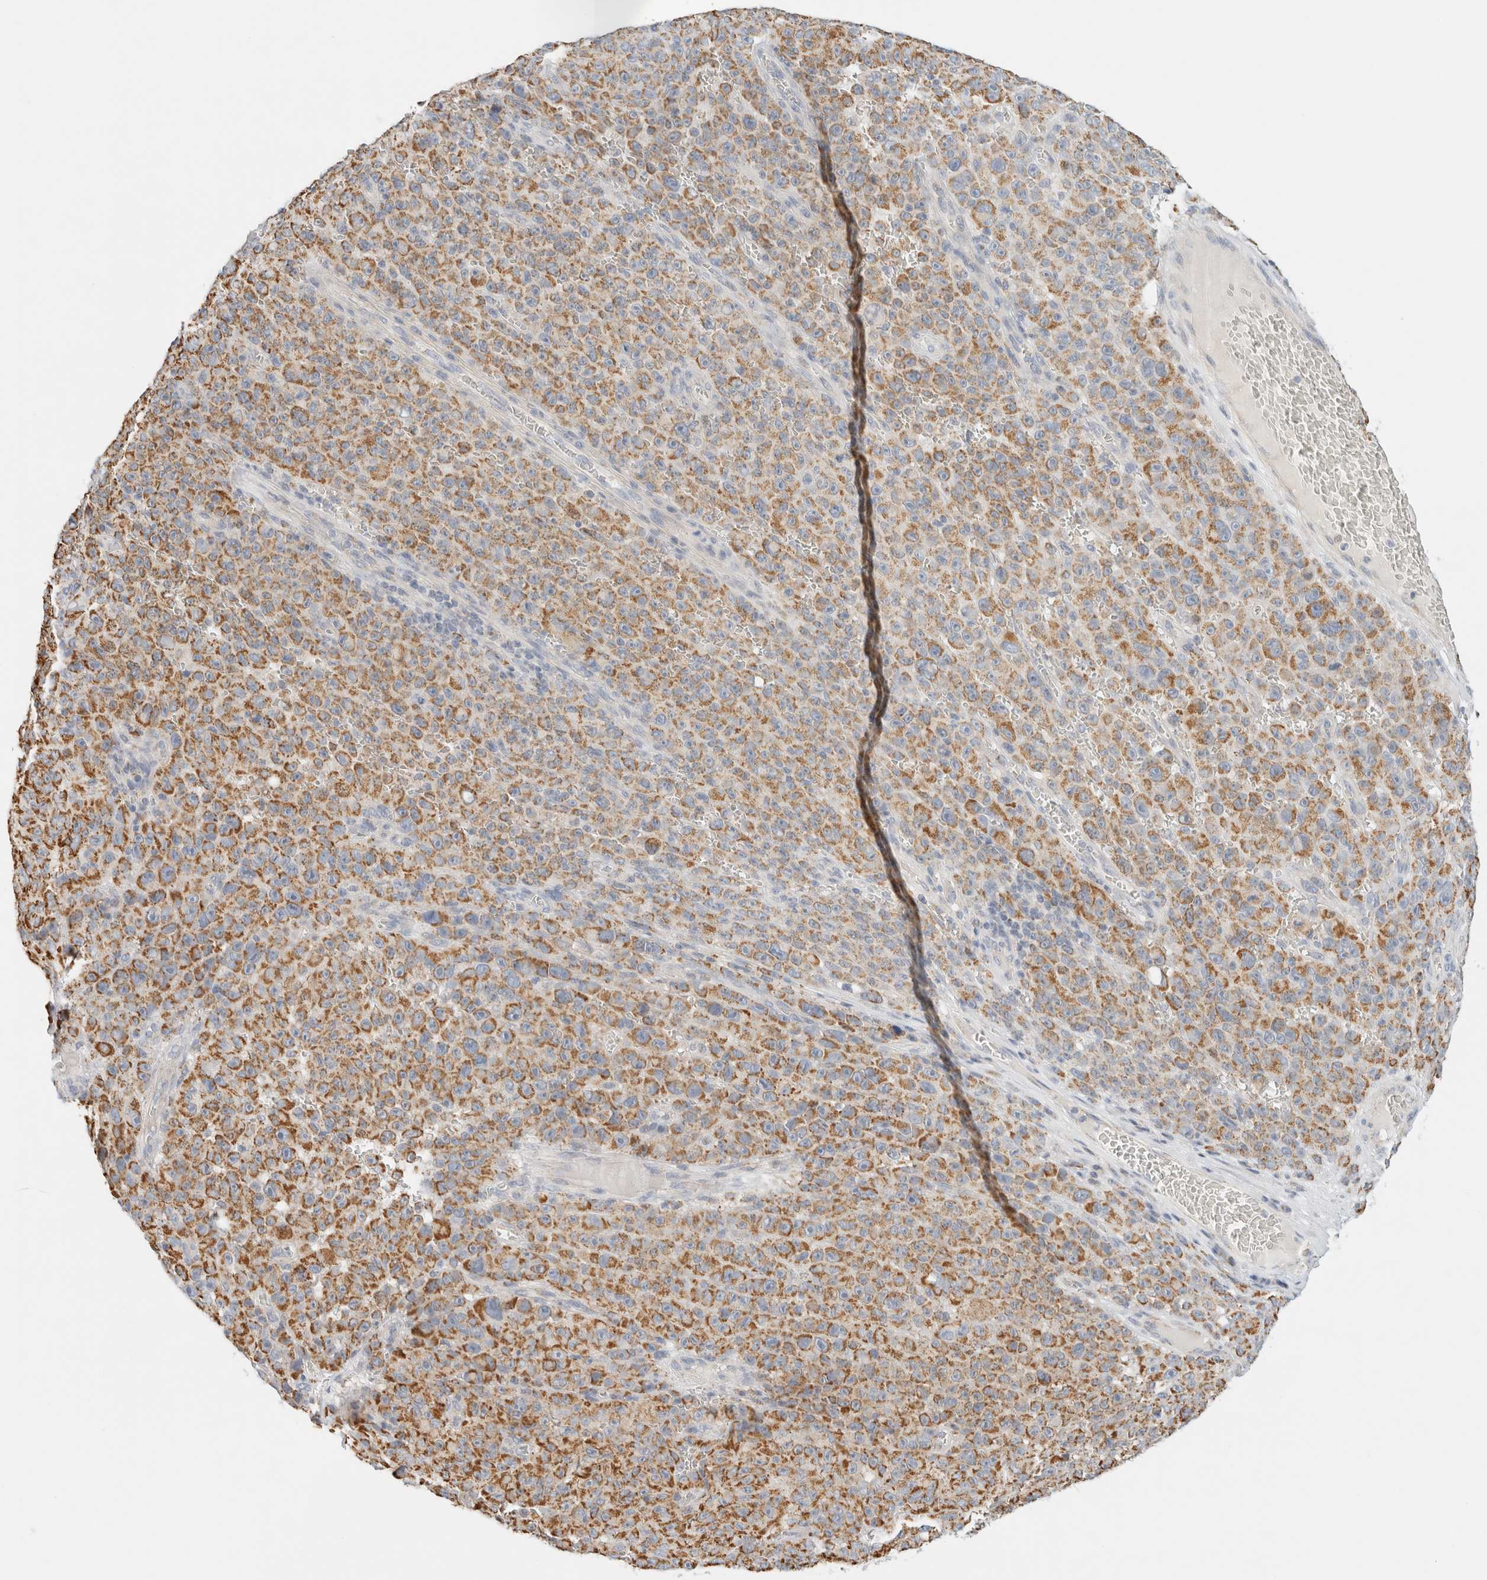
{"staining": {"intensity": "moderate", "quantity": ">75%", "location": "cytoplasmic/membranous"}, "tissue": "melanoma", "cell_type": "Tumor cells", "image_type": "cancer", "snomed": [{"axis": "morphology", "description": "Malignant melanoma, NOS"}, {"axis": "topography", "description": "Skin"}], "caption": "IHC micrograph of melanoma stained for a protein (brown), which reveals medium levels of moderate cytoplasmic/membranous staining in approximately >75% of tumor cells.", "gene": "HDHD3", "patient": {"sex": "female", "age": 82}}